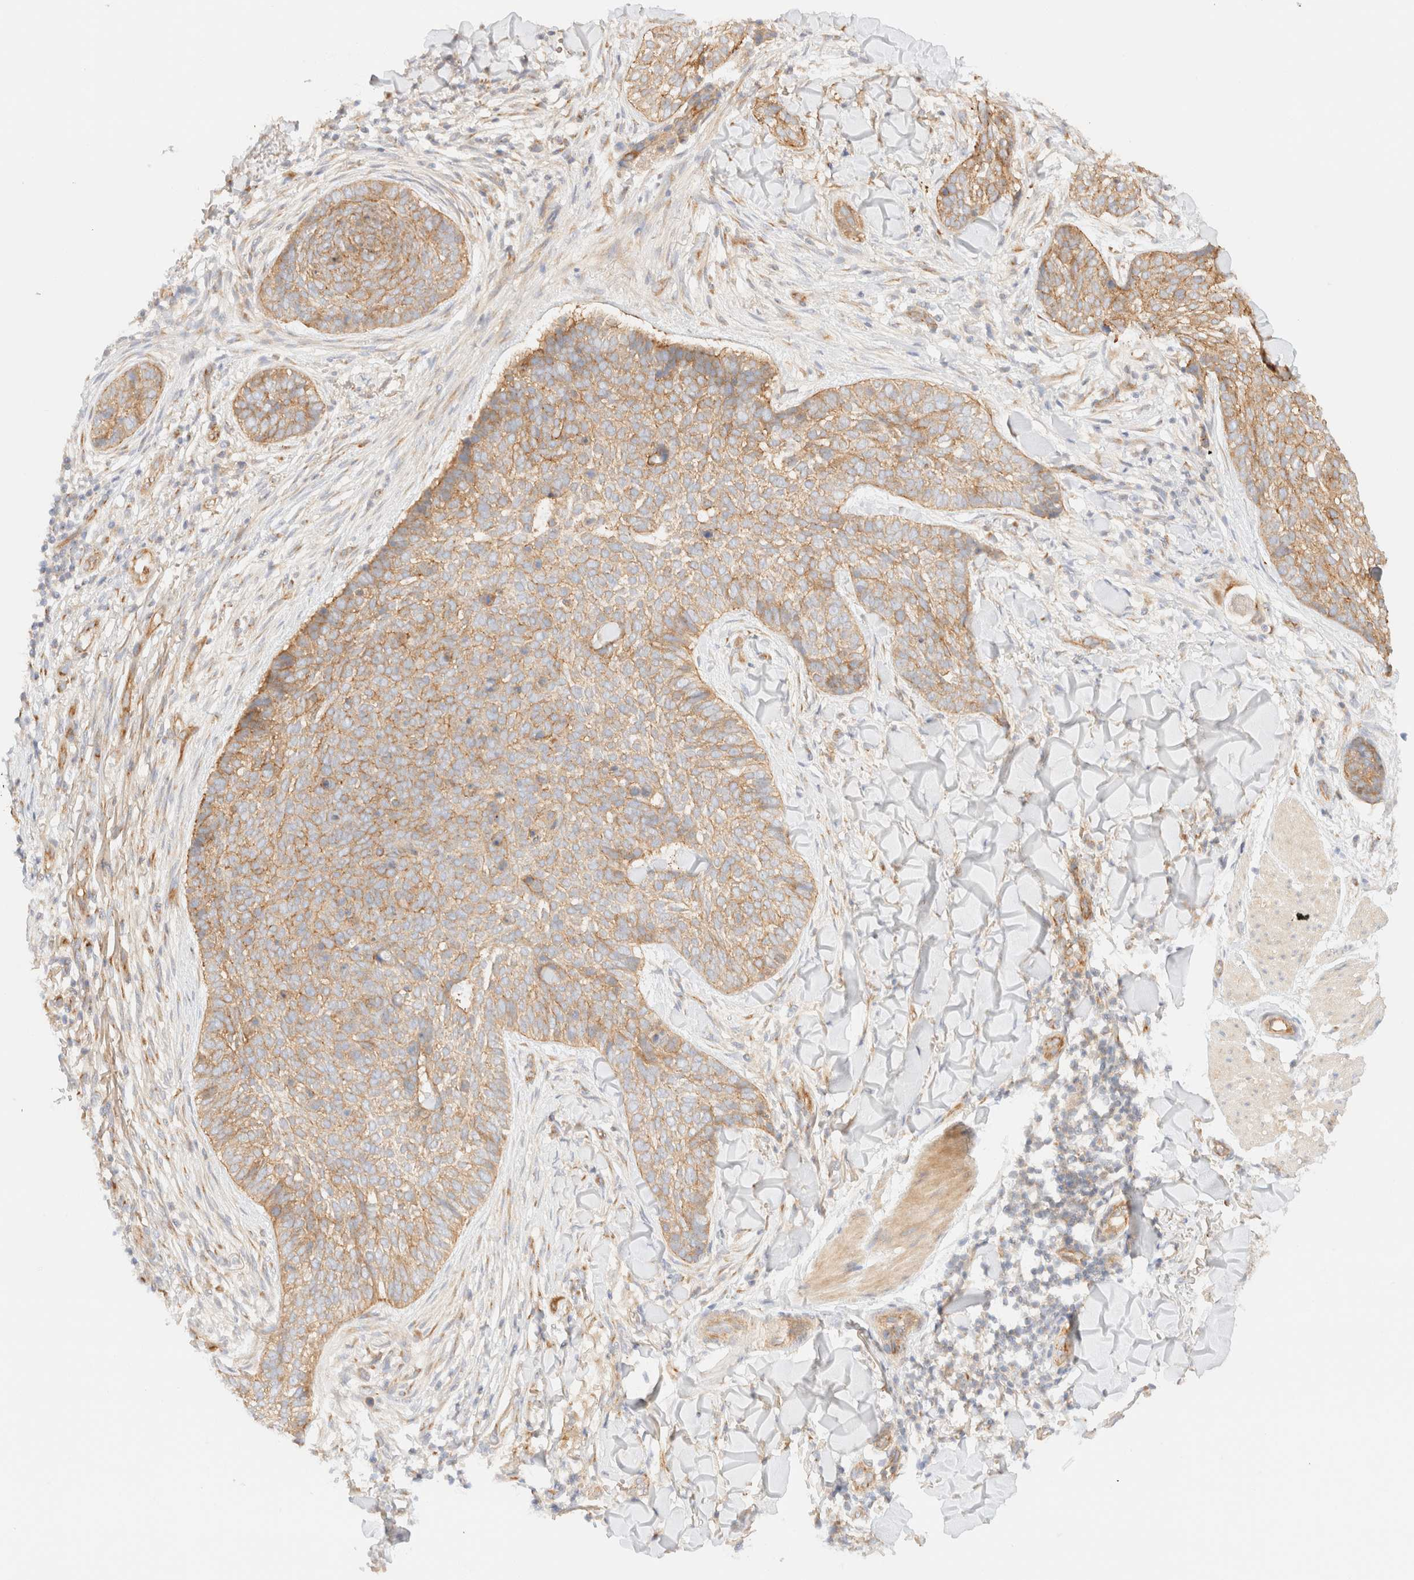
{"staining": {"intensity": "moderate", "quantity": ">75%", "location": "cytoplasmic/membranous"}, "tissue": "skin cancer", "cell_type": "Tumor cells", "image_type": "cancer", "snomed": [{"axis": "morphology", "description": "Normal tissue, NOS"}, {"axis": "morphology", "description": "Basal cell carcinoma"}, {"axis": "topography", "description": "Skin"}], "caption": "Immunohistochemical staining of skin basal cell carcinoma displays medium levels of moderate cytoplasmic/membranous positivity in about >75% of tumor cells. The protein is stained brown, and the nuclei are stained in blue (DAB (3,3'-diaminobenzidine) IHC with brightfield microscopy, high magnification).", "gene": "MYO10", "patient": {"sex": "male", "age": 67}}